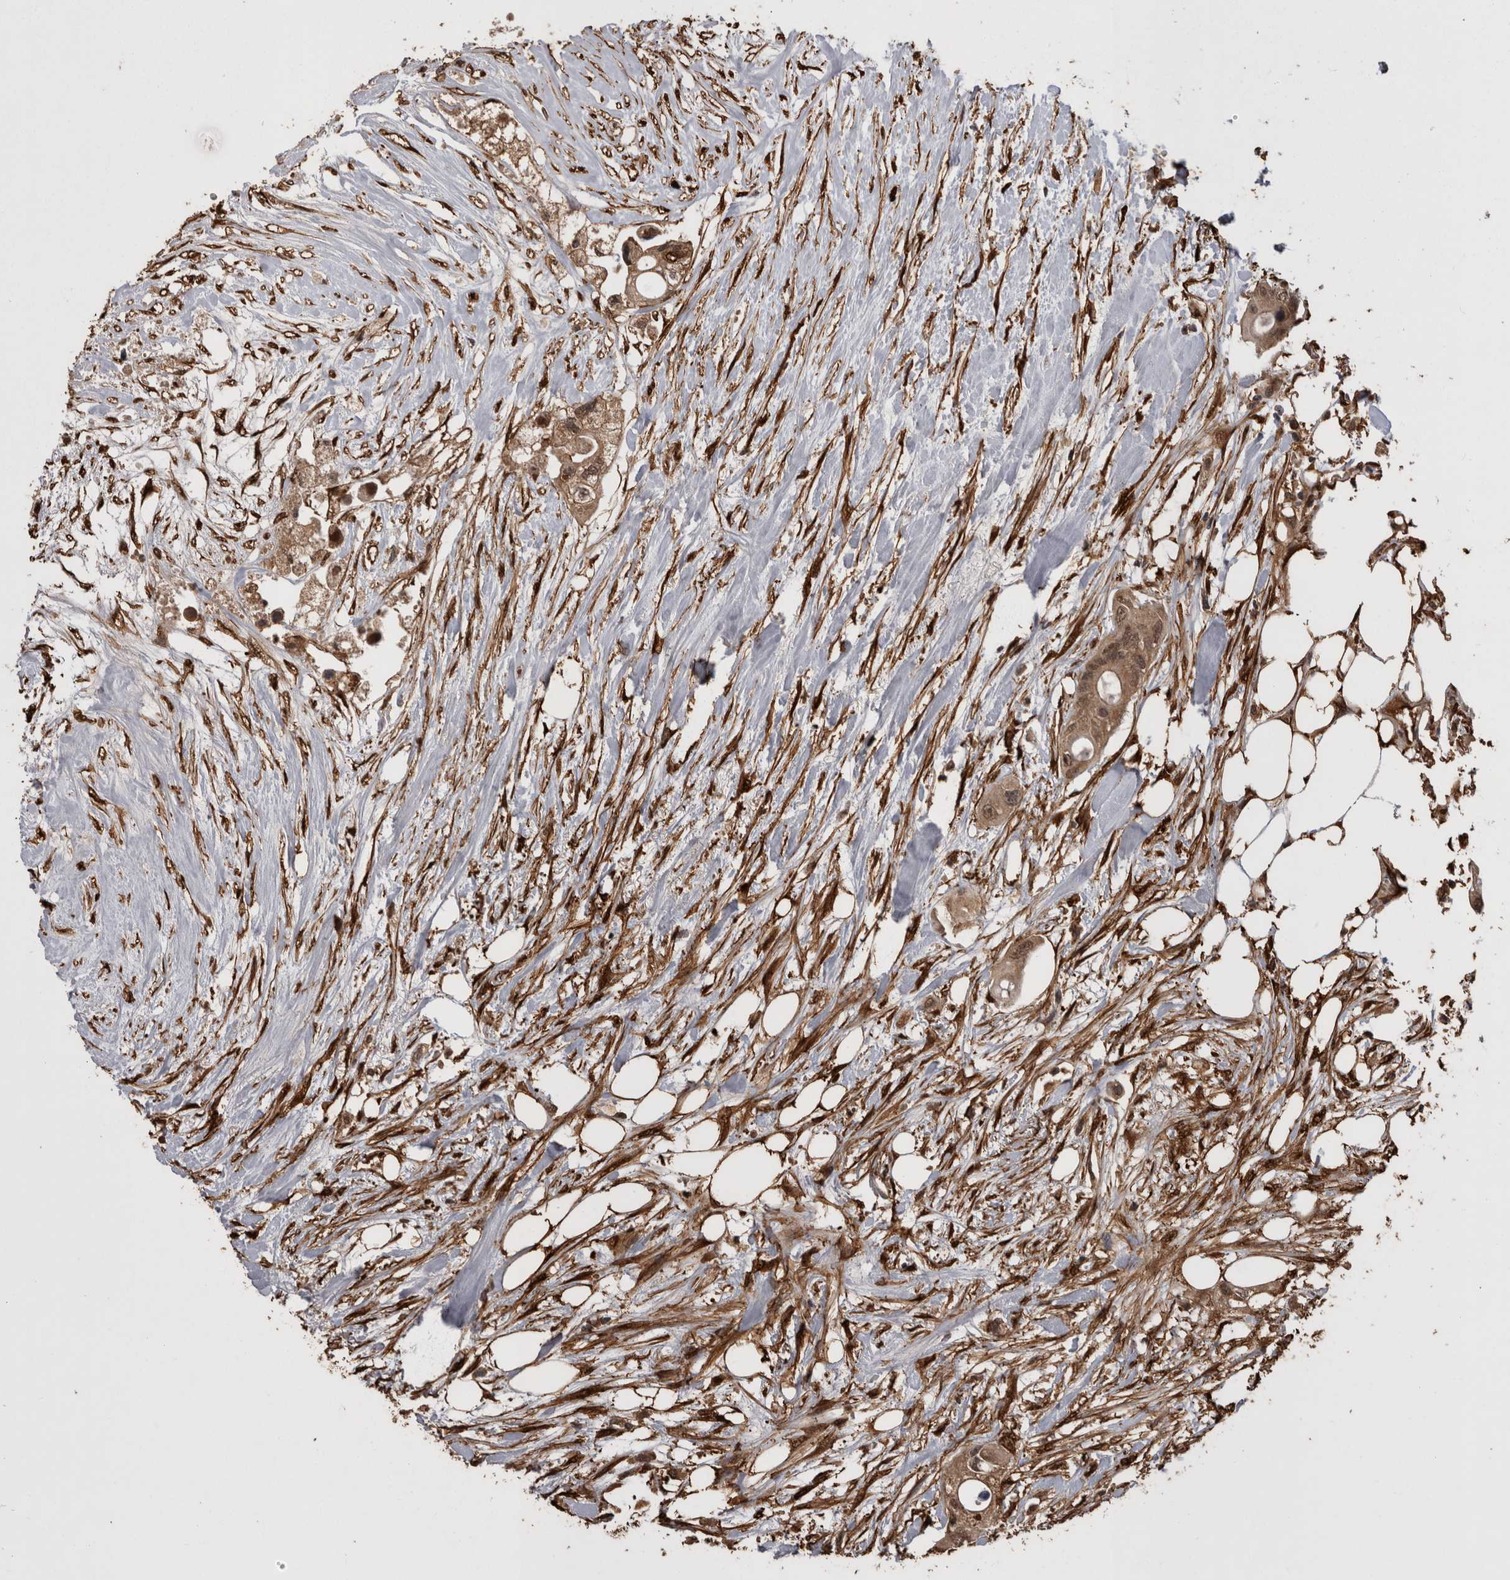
{"staining": {"intensity": "moderate", "quantity": ">75%", "location": "cytoplasmic/membranous,nuclear"}, "tissue": "colorectal cancer", "cell_type": "Tumor cells", "image_type": "cancer", "snomed": [{"axis": "morphology", "description": "Adenocarcinoma, NOS"}, {"axis": "topography", "description": "Colon"}], "caption": "Immunohistochemistry (DAB (3,3'-diaminobenzidine)) staining of adenocarcinoma (colorectal) exhibits moderate cytoplasmic/membranous and nuclear protein positivity in approximately >75% of tumor cells. (Brightfield microscopy of DAB IHC at high magnification).", "gene": "LXN", "patient": {"sex": "female", "age": 57}}